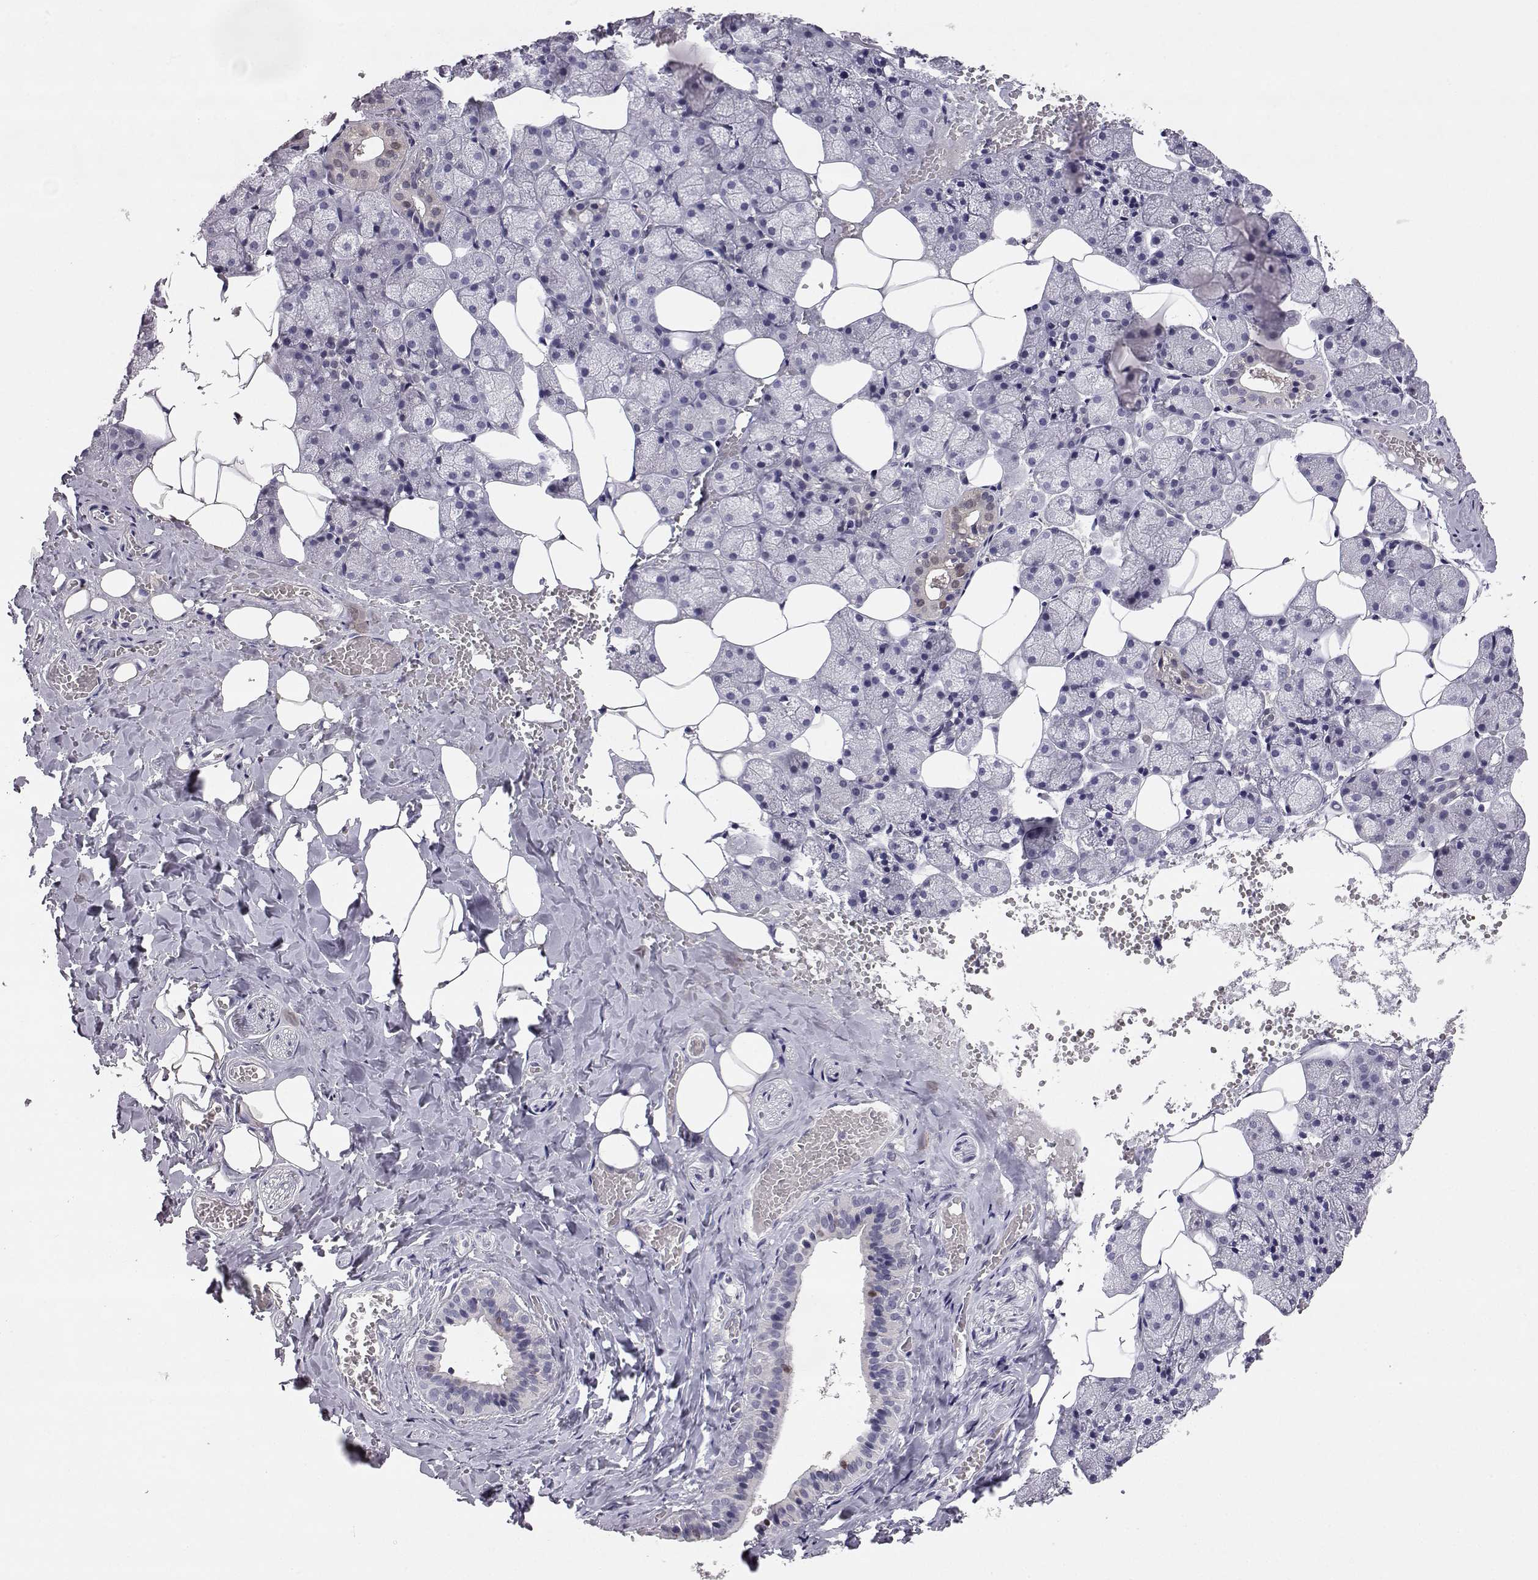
{"staining": {"intensity": "negative", "quantity": "none", "location": "none"}, "tissue": "salivary gland", "cell_type": "Glandular cells", "image_type": "normal", "snomed": [{"axis": "morphology", "description": "Normal tissue, NOS"}, {"axis": "topography", "description": "Salivary gland"}], "caption": "A histopathology image of salivary gland stained for a protein displays no brown staining in glandular cells. The staining was performed using DAB (3,3'-diaminobenzidine) to visualize the protein expression in brown, while the nuclei were stained in blue with hematoxylin (Magnification: 20x).", "gene": "AKR1B1", "patient": {"sex": "male", "age": 38}}